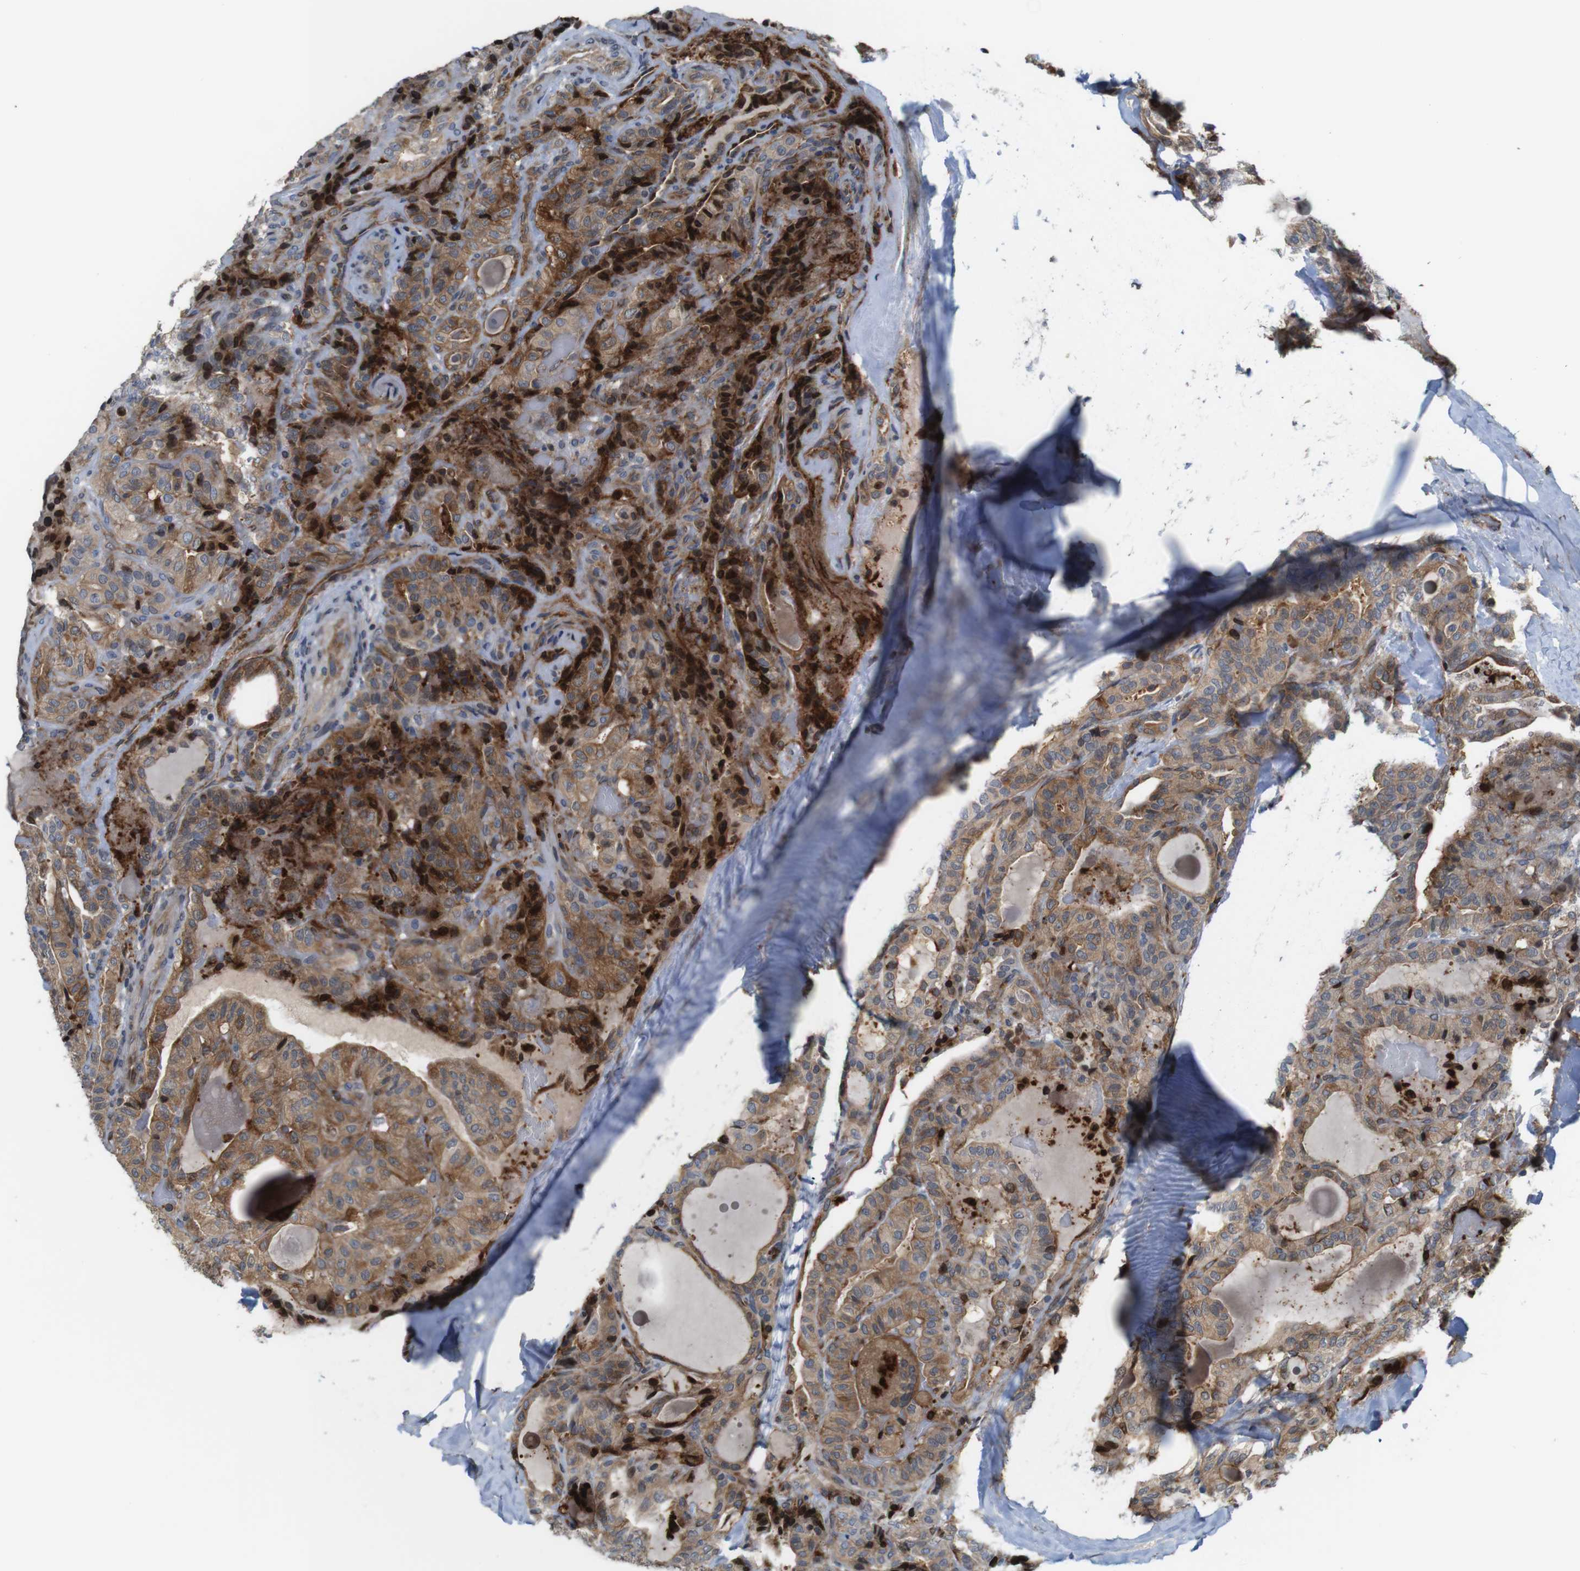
{"staining": {"intensity": "moderate", "quantity": ">75%", "location": "cytoplasmic/membranous"}, "tissue": "thyroid cancer", "cell_type": "Tumor cells", "image_type": "cancer", "snomed": [{"axis": "morphology", "description": "Papillary adenocarcinoma, NOS"}, {"axis": "topography", "description": "Thyroid gland"}], "caption": "Thyroid cancer stained with immunohistochemistry shows moderate cytoplasmic/membranous staining in approximately >75% of tumor cells.", "gene": "PCOLCE2", "patient": {"sex": "male", "age": 77}}